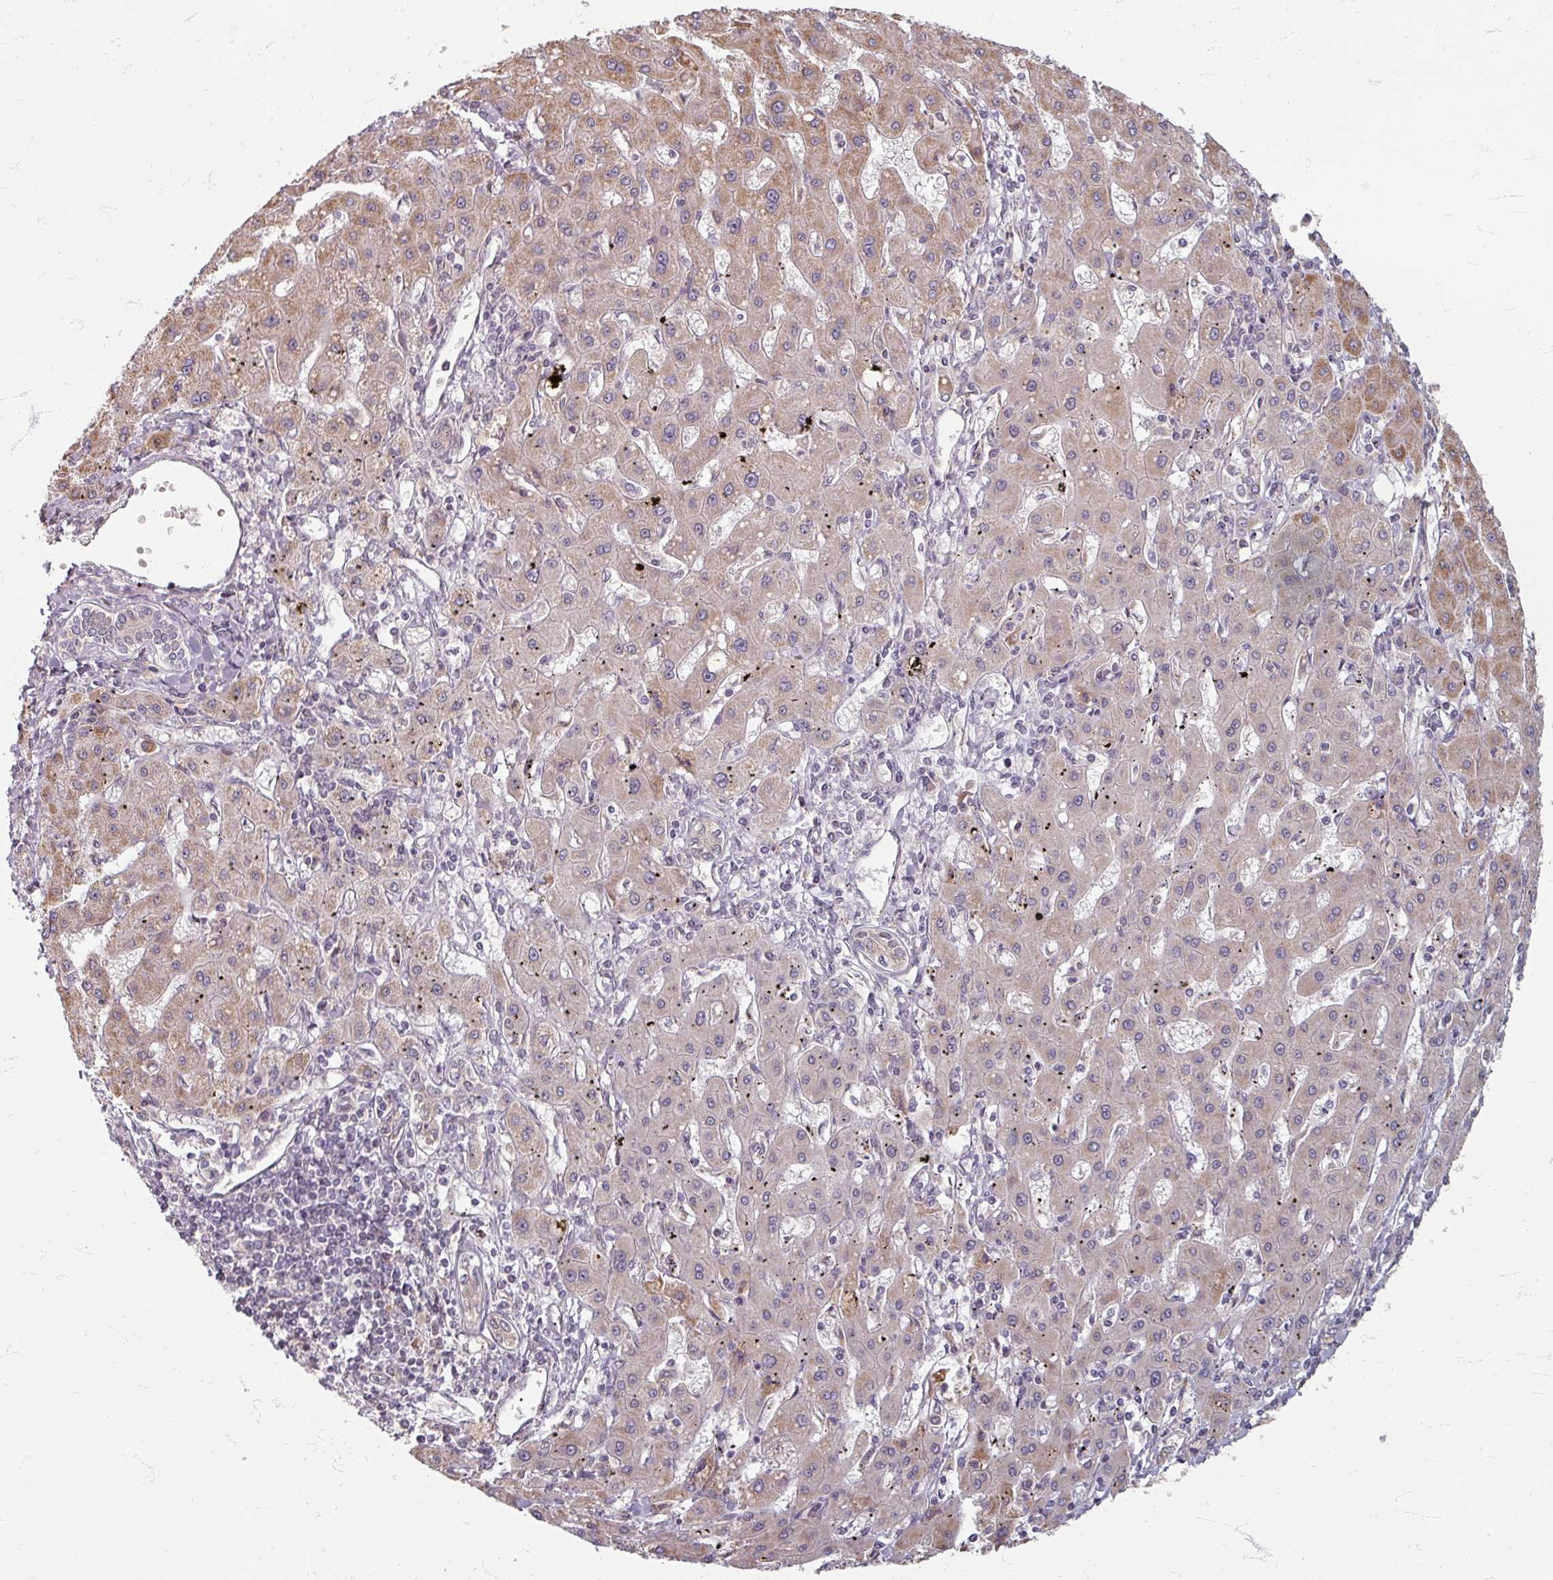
{"staining": {"intensity": "moderate", "quantity": "25%-75%", "location": "cytoplasmic/membranous"}, "tissue": "liver cancer", "cell_type": "Tumor cells", "image_type": "cancer", "snomed": [{"axis": "morphology", "description": "Carcinoma, Hepatocellular, NOS"}, {"axis": "topography", "description": "Liver"}], "caption": "Approximately 25%-75% of tumor cells in liver cancer demonstrate moderate cytoplasmic/membranous protein staining as visualized by brown immunohistochemical staining.", "gene": "STAM", "patient": {"sex": "male", "age": 72}}